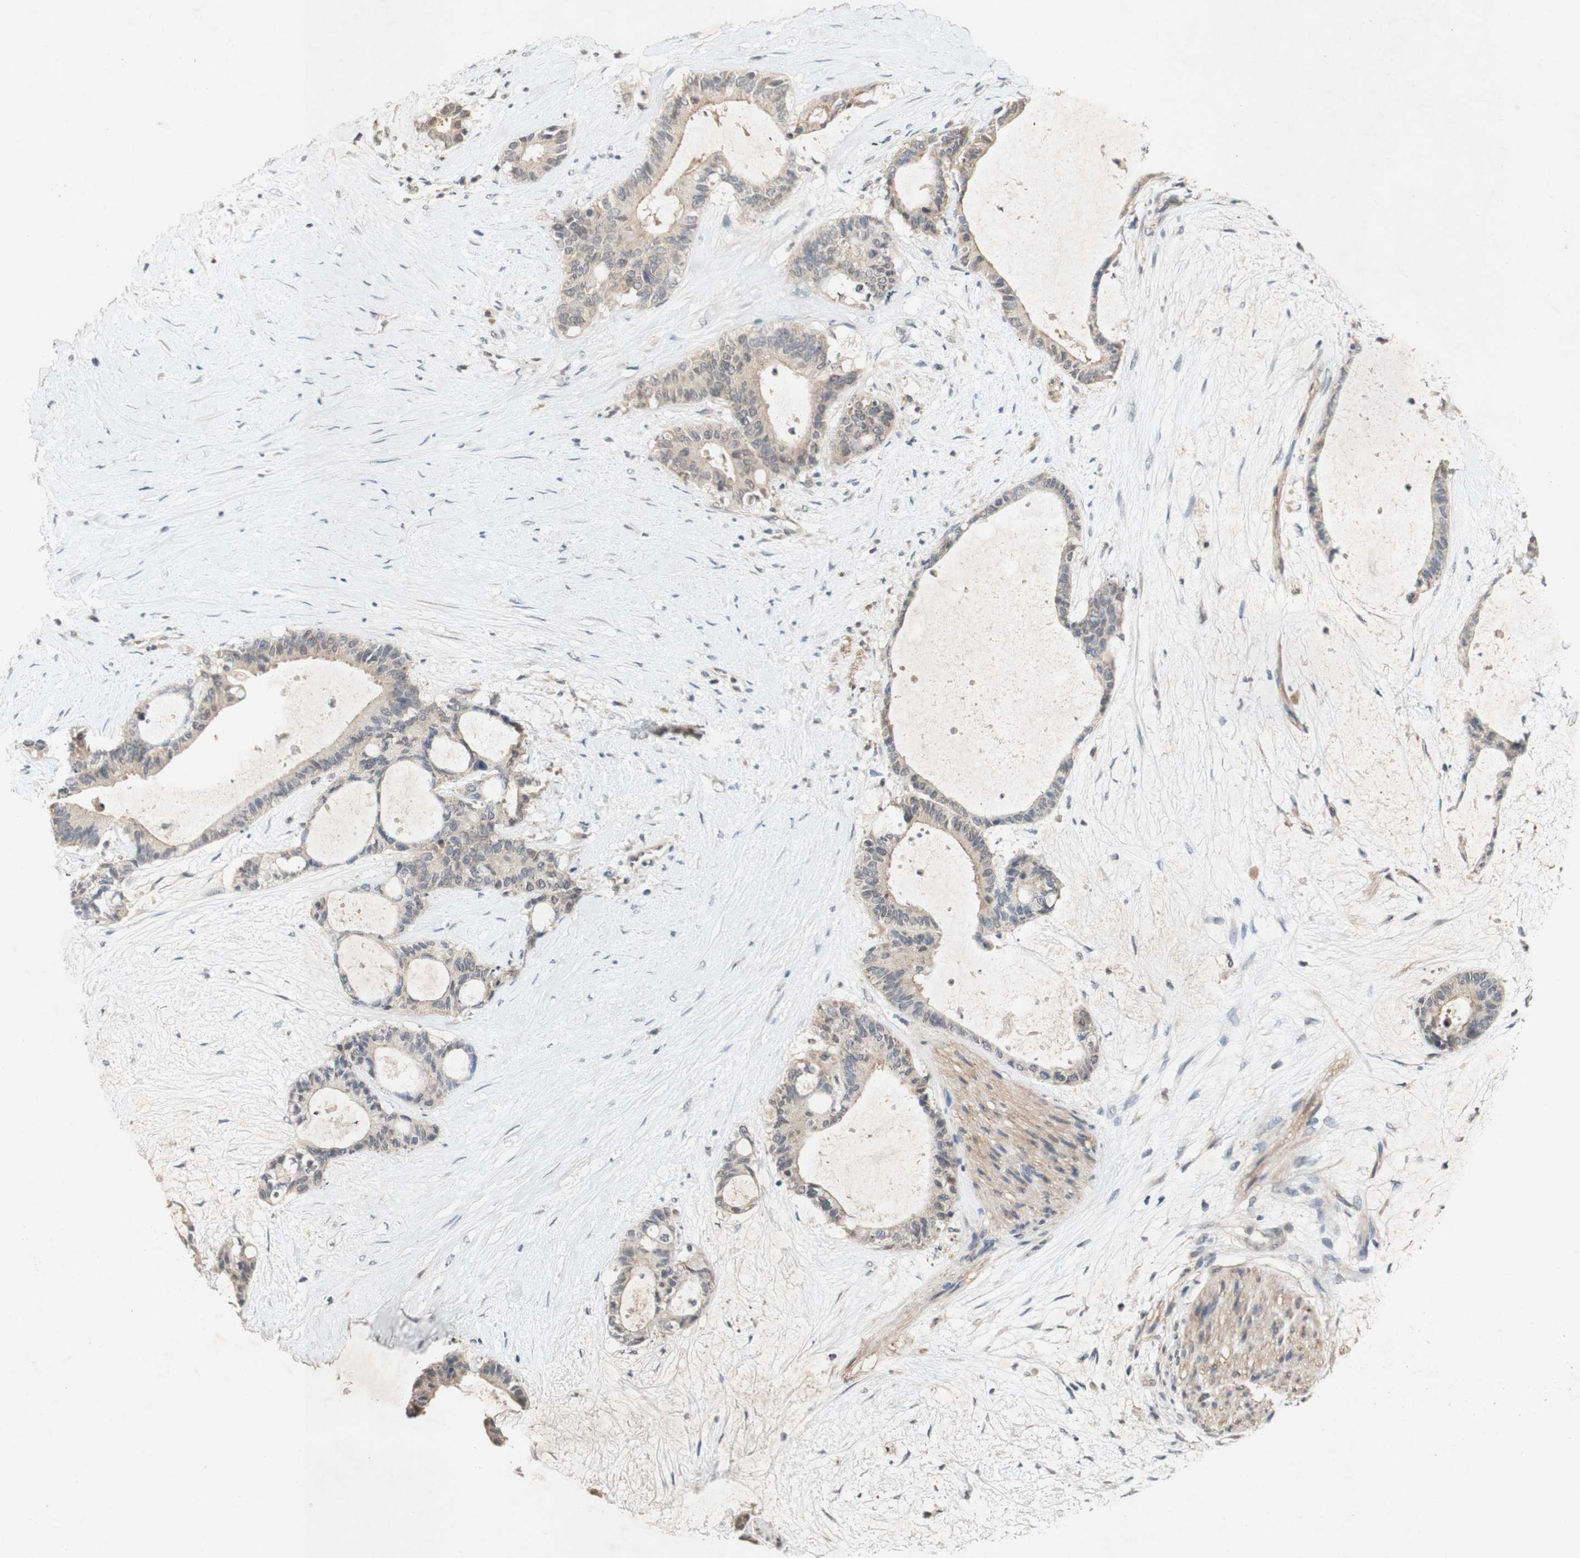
{"staining": {"intensity": "weak", "quantity": ">75%", "location": "cytoplasmic/membranous"}, "tissue": "liver cancer", "cell_type": "Tumor cells", "image_type": "cancer", "snomed": [{"axis": "morphology", "description": "Cholangiocarcinoma"}, {"axis": "topography", "description": "Liver"}], "caption": "Immunohistochemical staining of human liver cancer shows low levels of weak cytoplasmic/membranous protein expression in approximately >75% of tumor cells.", "gene": "PIN1", "patient": {"sex": "female", "age": 73}}